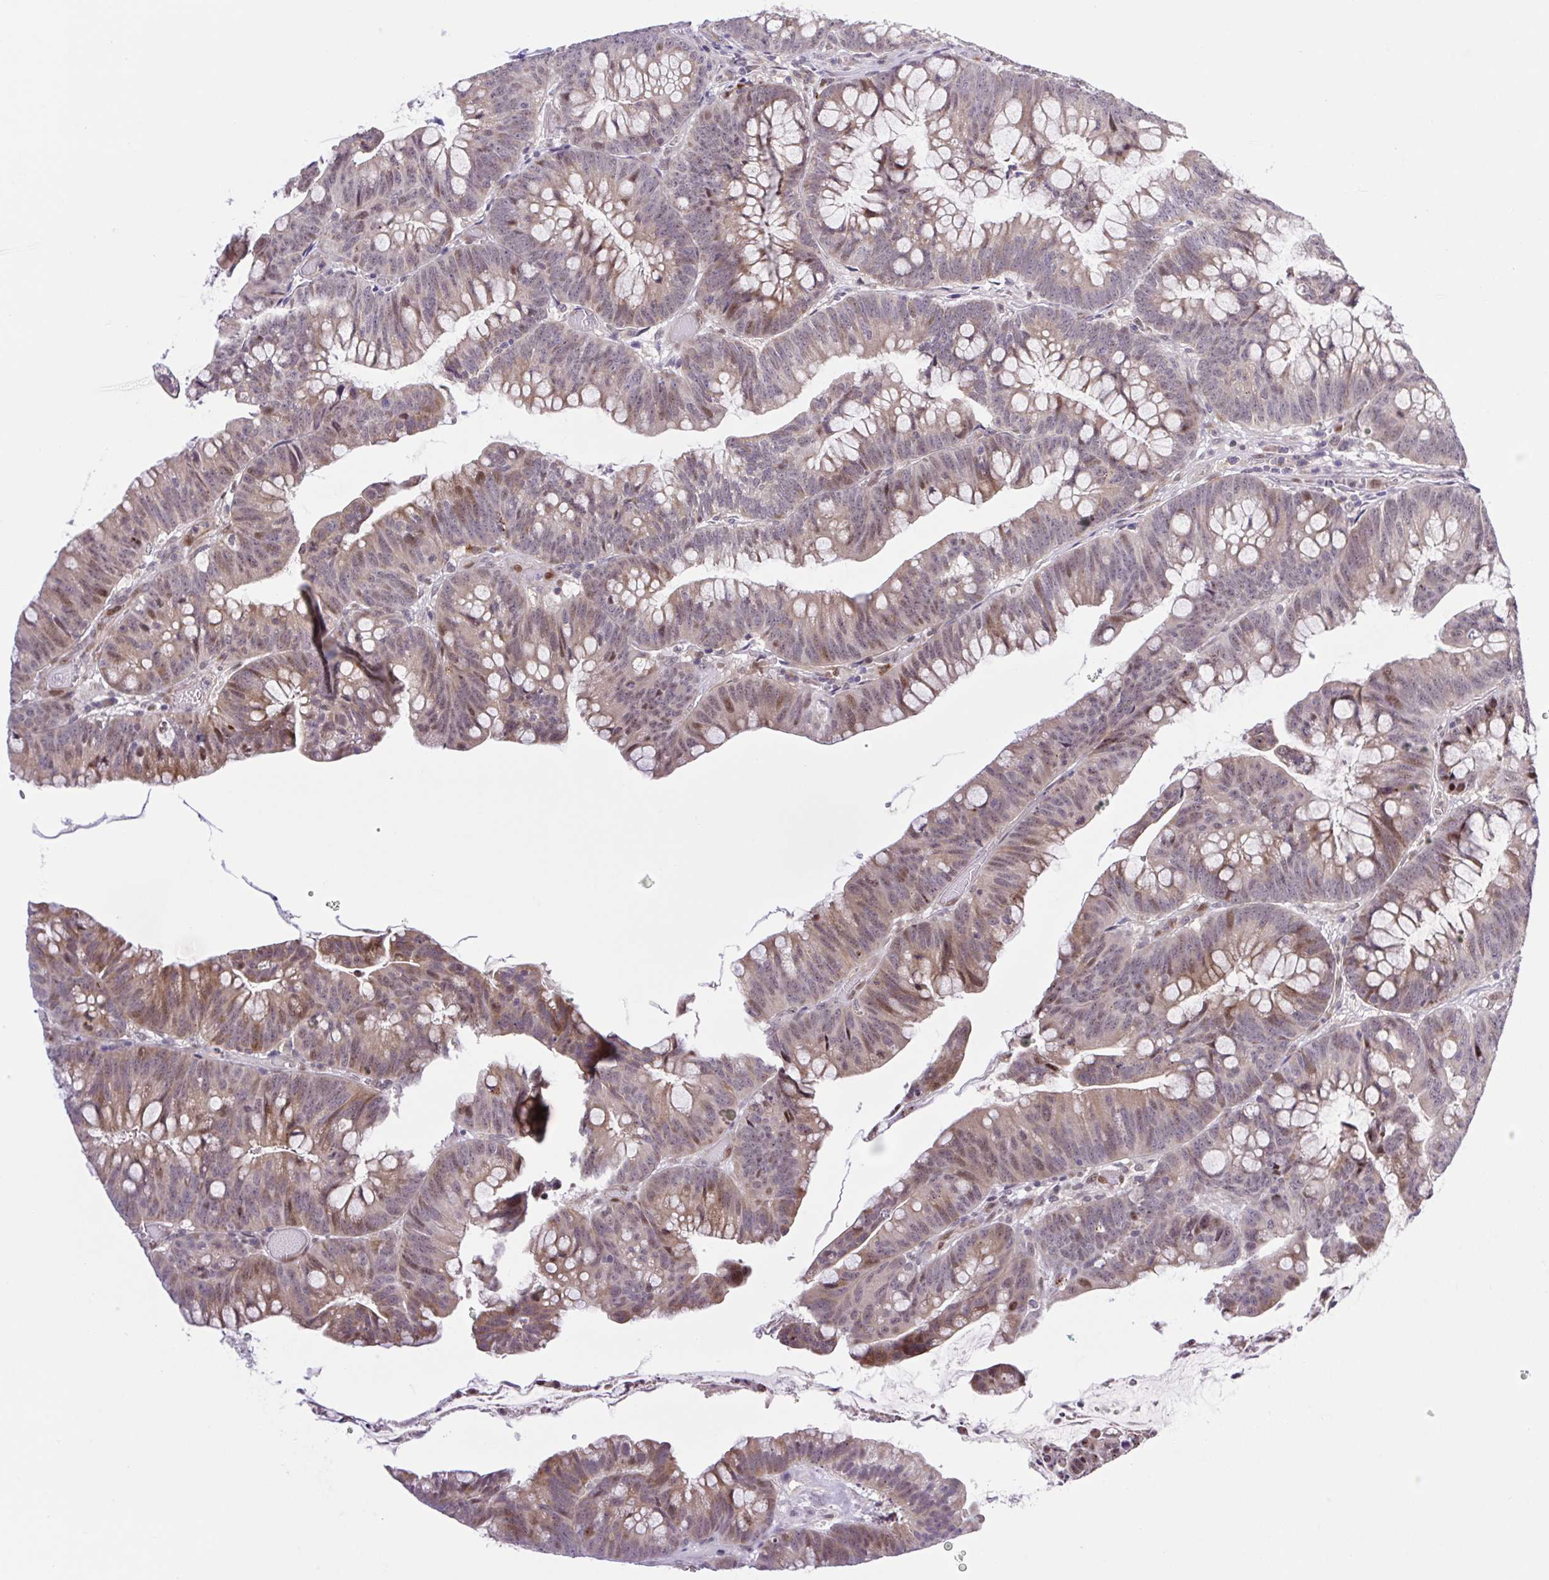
{"staining": {"intensity": "weak", "quantity": "25%-75%", "location": "cytoplasmic/membranous,nuclear"}, "tissue": "colorectal cancer", "cell_type": "Tumor cells", "image_type": "cancer", "snomed": [{"axis": "morphology", "description": "Adenocarcinoma, NOS"}, {"axis": "topography", "description": "Colon"}], "caption": "An IHC photomicrograph of tumor tissue is shown. Protein staining in brown highlights weak cytoplasmic/membranous and nuclear positivity in adenocarcinoma (colorectal) within tumor cells.", "gene": "ERG", "patient": {"sex": "male", "age": 62}}